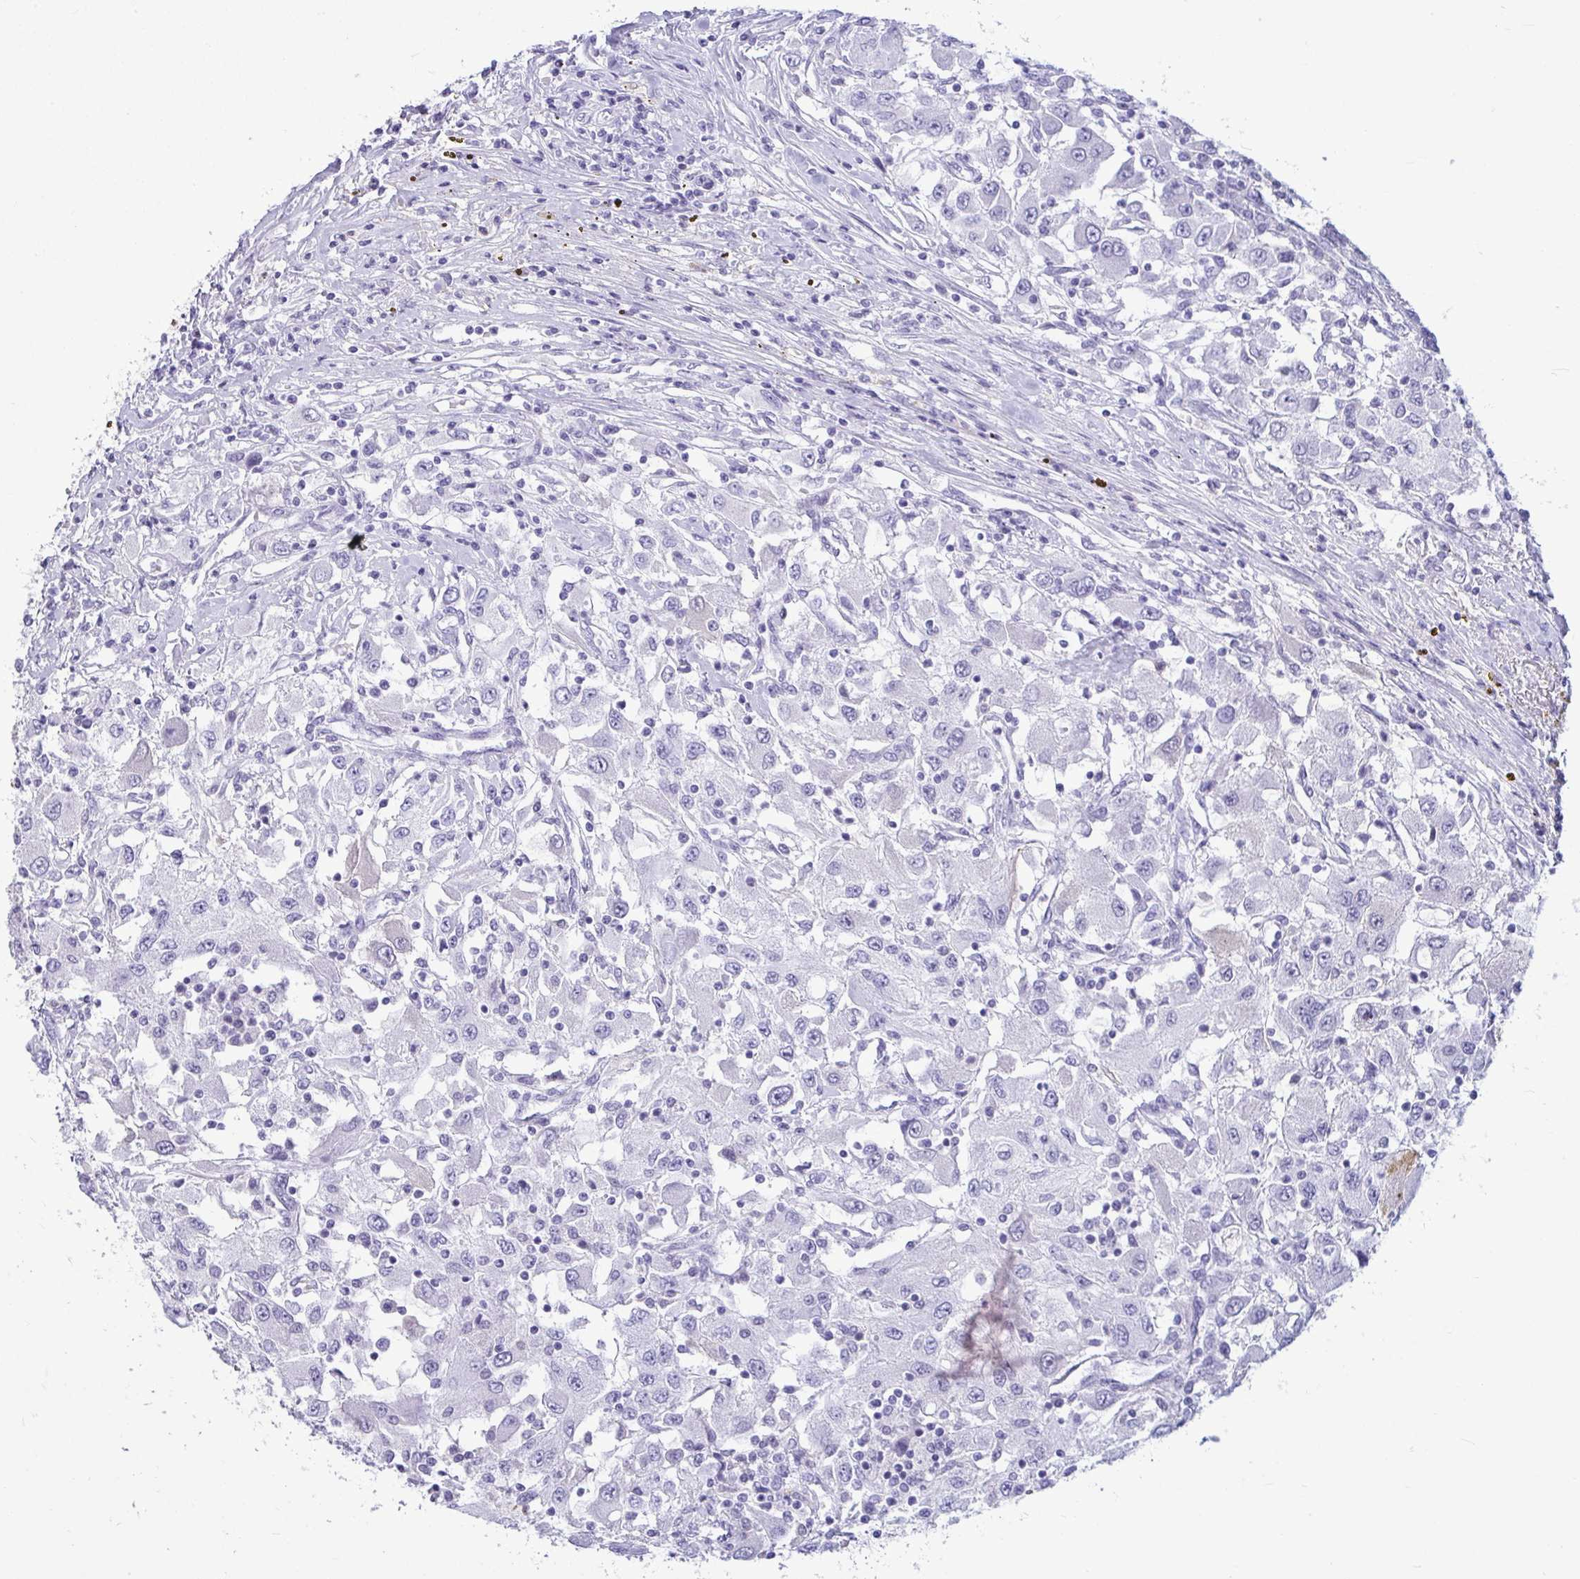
{"staining": {"intensity": "negative", "quantity": "none", "location": "none"}, "tissue": "renal cancer", "cell_type": "Tumor cells", "image_type": "cancer", "snomed": [{"axis": "morphology", "description": "Adenocarcinoma, NOS"}, {"axis": "topography", "description": "Kidney"}], "caption": "Immunohistochemistry of human renal cancer (adenocarcinoma) displays no positivity in tumor cells.", "gene": "ANKRD60", "patient": {"sex": "female", "age": 67}}